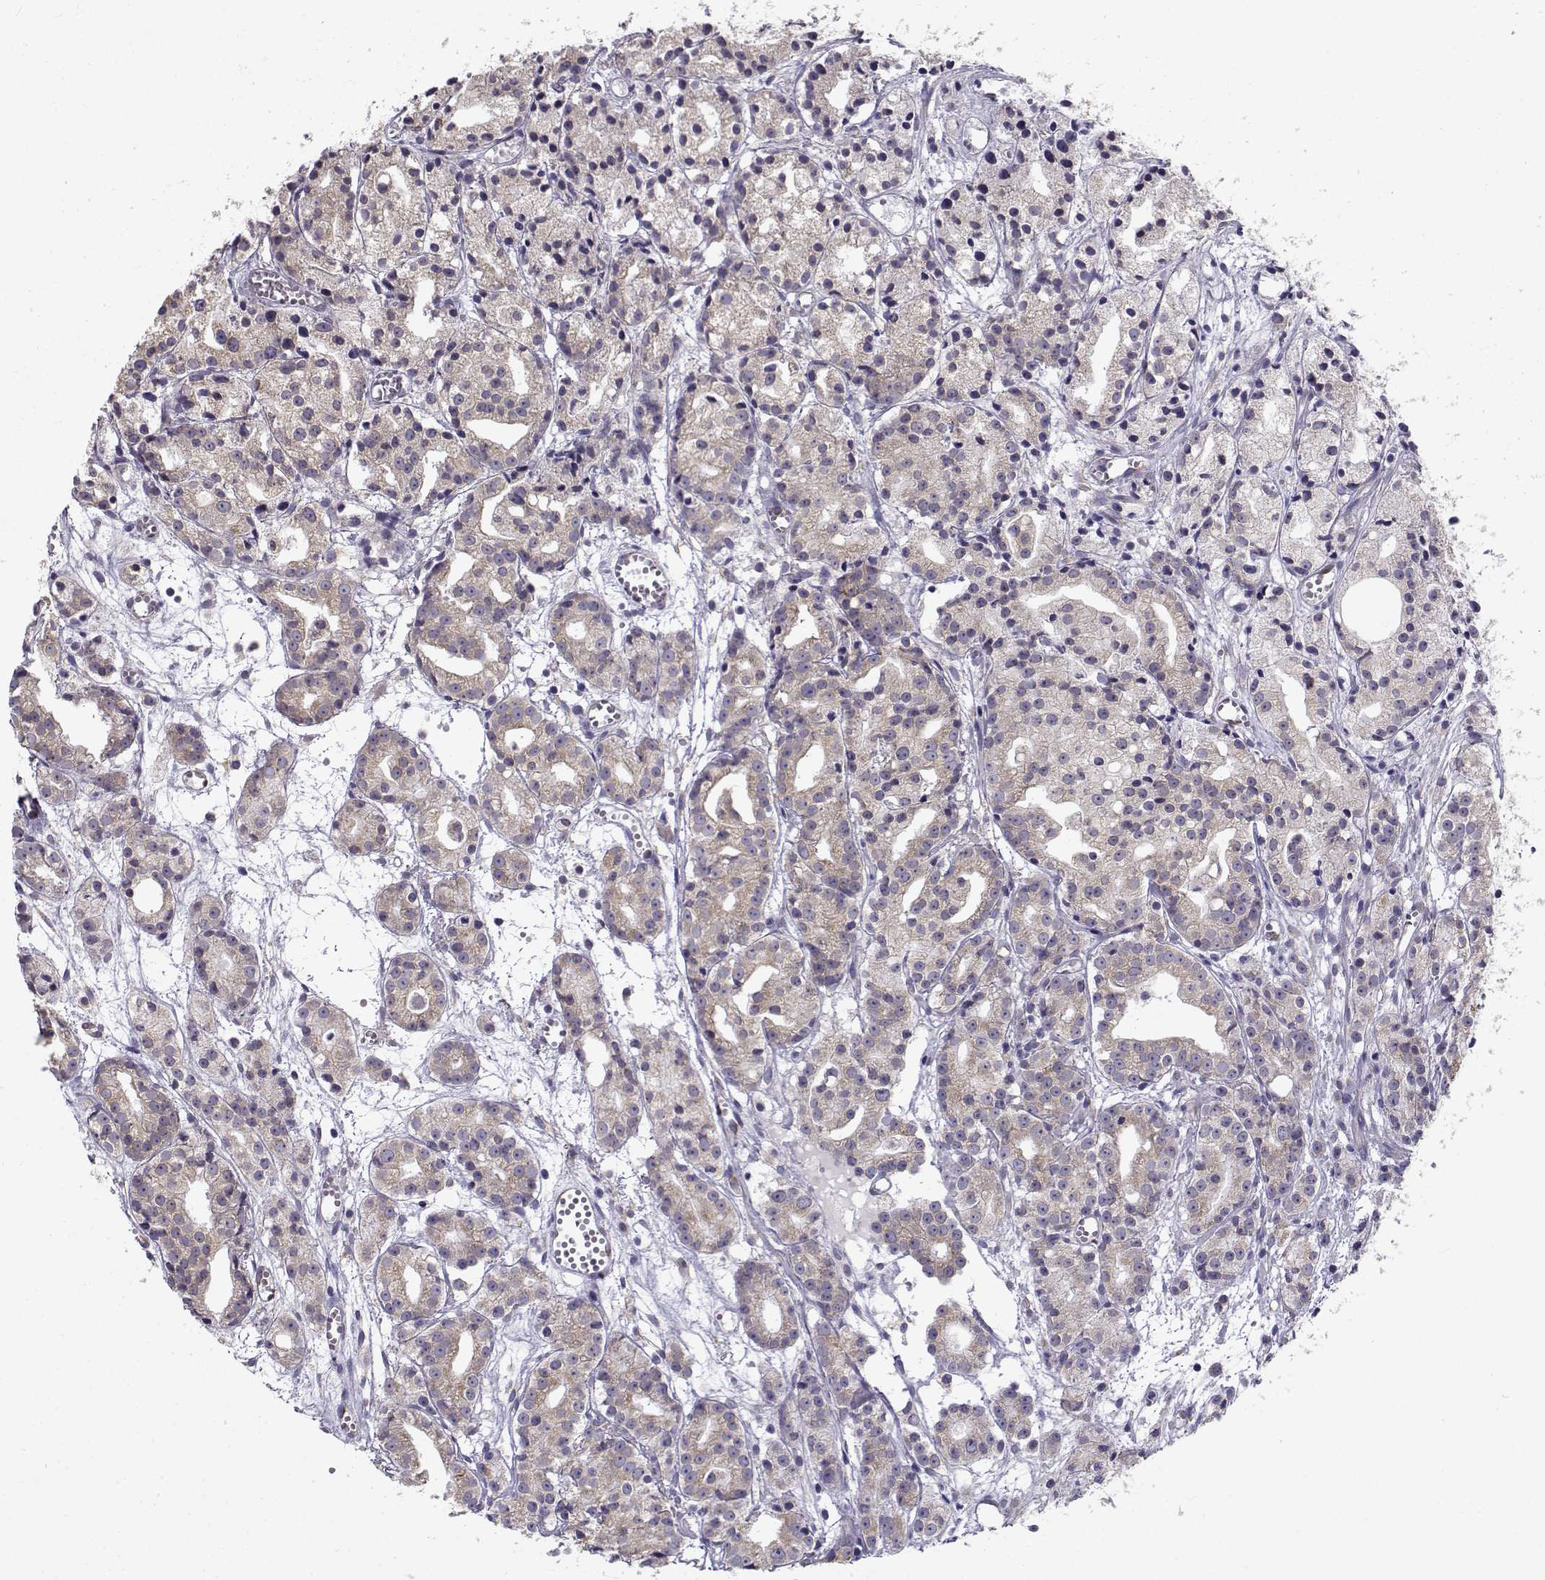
{"staining": {"intensity": "weak", "quantity": "25%-75%", "location": "cytoplasmic/membranous"}, "tissue": "prostate cancer", "cell_type": "Tumor cells", "image_type": "cancer", "snomed": [{"axis": "morphology", "description": "Adenocarcinoma, Medium grade"}, {"axis": "topography", "description": "Prostate"}], "caption": "Prostate cancer was stained to show a protein in brown. There is low levels of weak cytoplasmic/membranous staining in approximately 25%-75% of tumor cells.", "gene": "BEND6", "patient": {"sex": "male", "age": 74}}